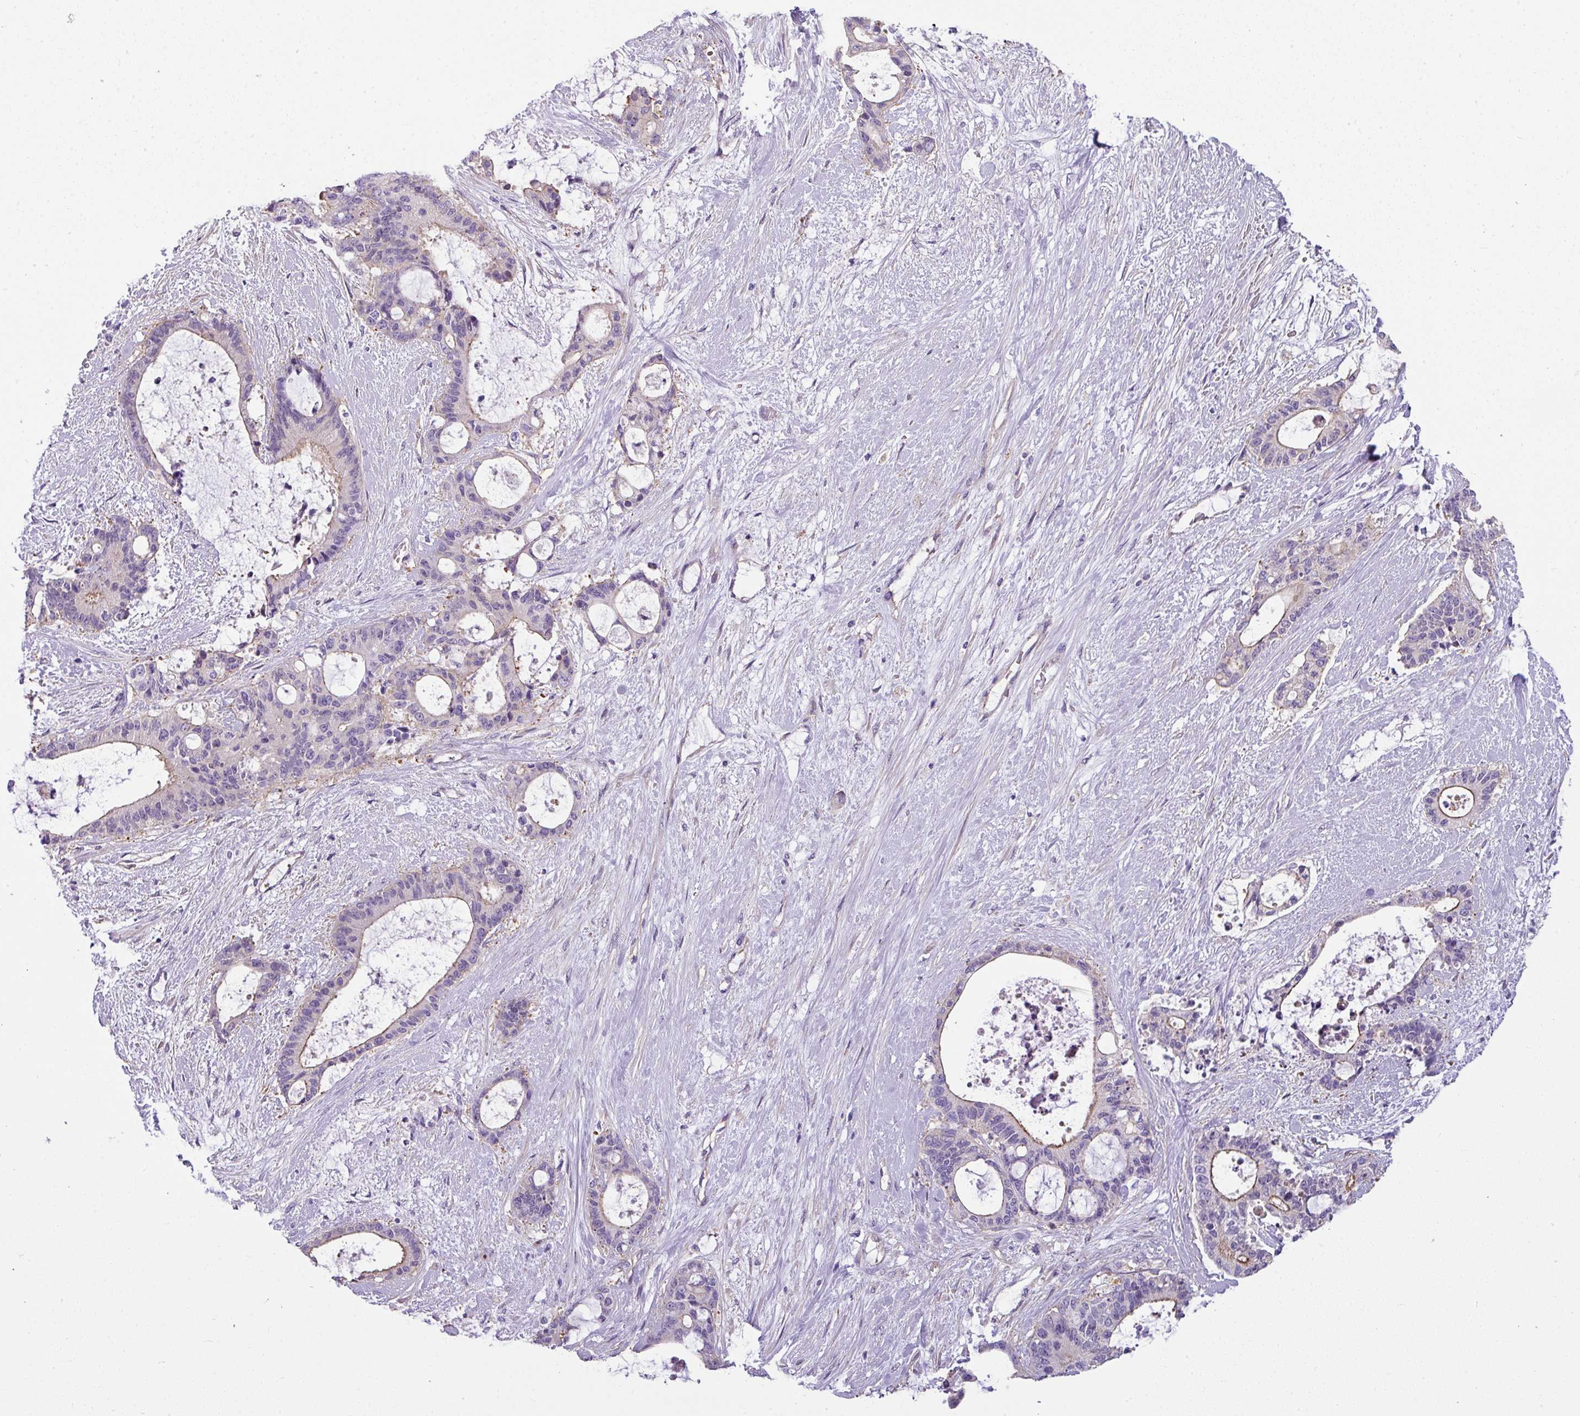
{"staining": {"intensity": "moderate", "quantity": "<25%", "location": "cytoplasmic/membranous"}, "tissue": "liver cancer", "cell_type": "Tumor cells", "image_type": "cancer", "snomed": [{"axis": "morphology", "description": "Normal tissue, NOS"}, {"axis": "morphology", "description": "Cholangiocarcinoma"}, {"axis": "topography", "description": "Liver"}, {"axis": "topography", "description": "Peripheral nerve tissue"}], "caption": "An IHC histopathology image of tumor tissue is shown. Protein staining in brown labels moderate cytoplasmic/membranous positivity in liver cancer (cholangiocarcinoma) within tumor cells. (Brightfield microscopy of DAB IHC at high magnification).", "gene": "PALS2", "patient": {"sex": "female", "age": 73}}